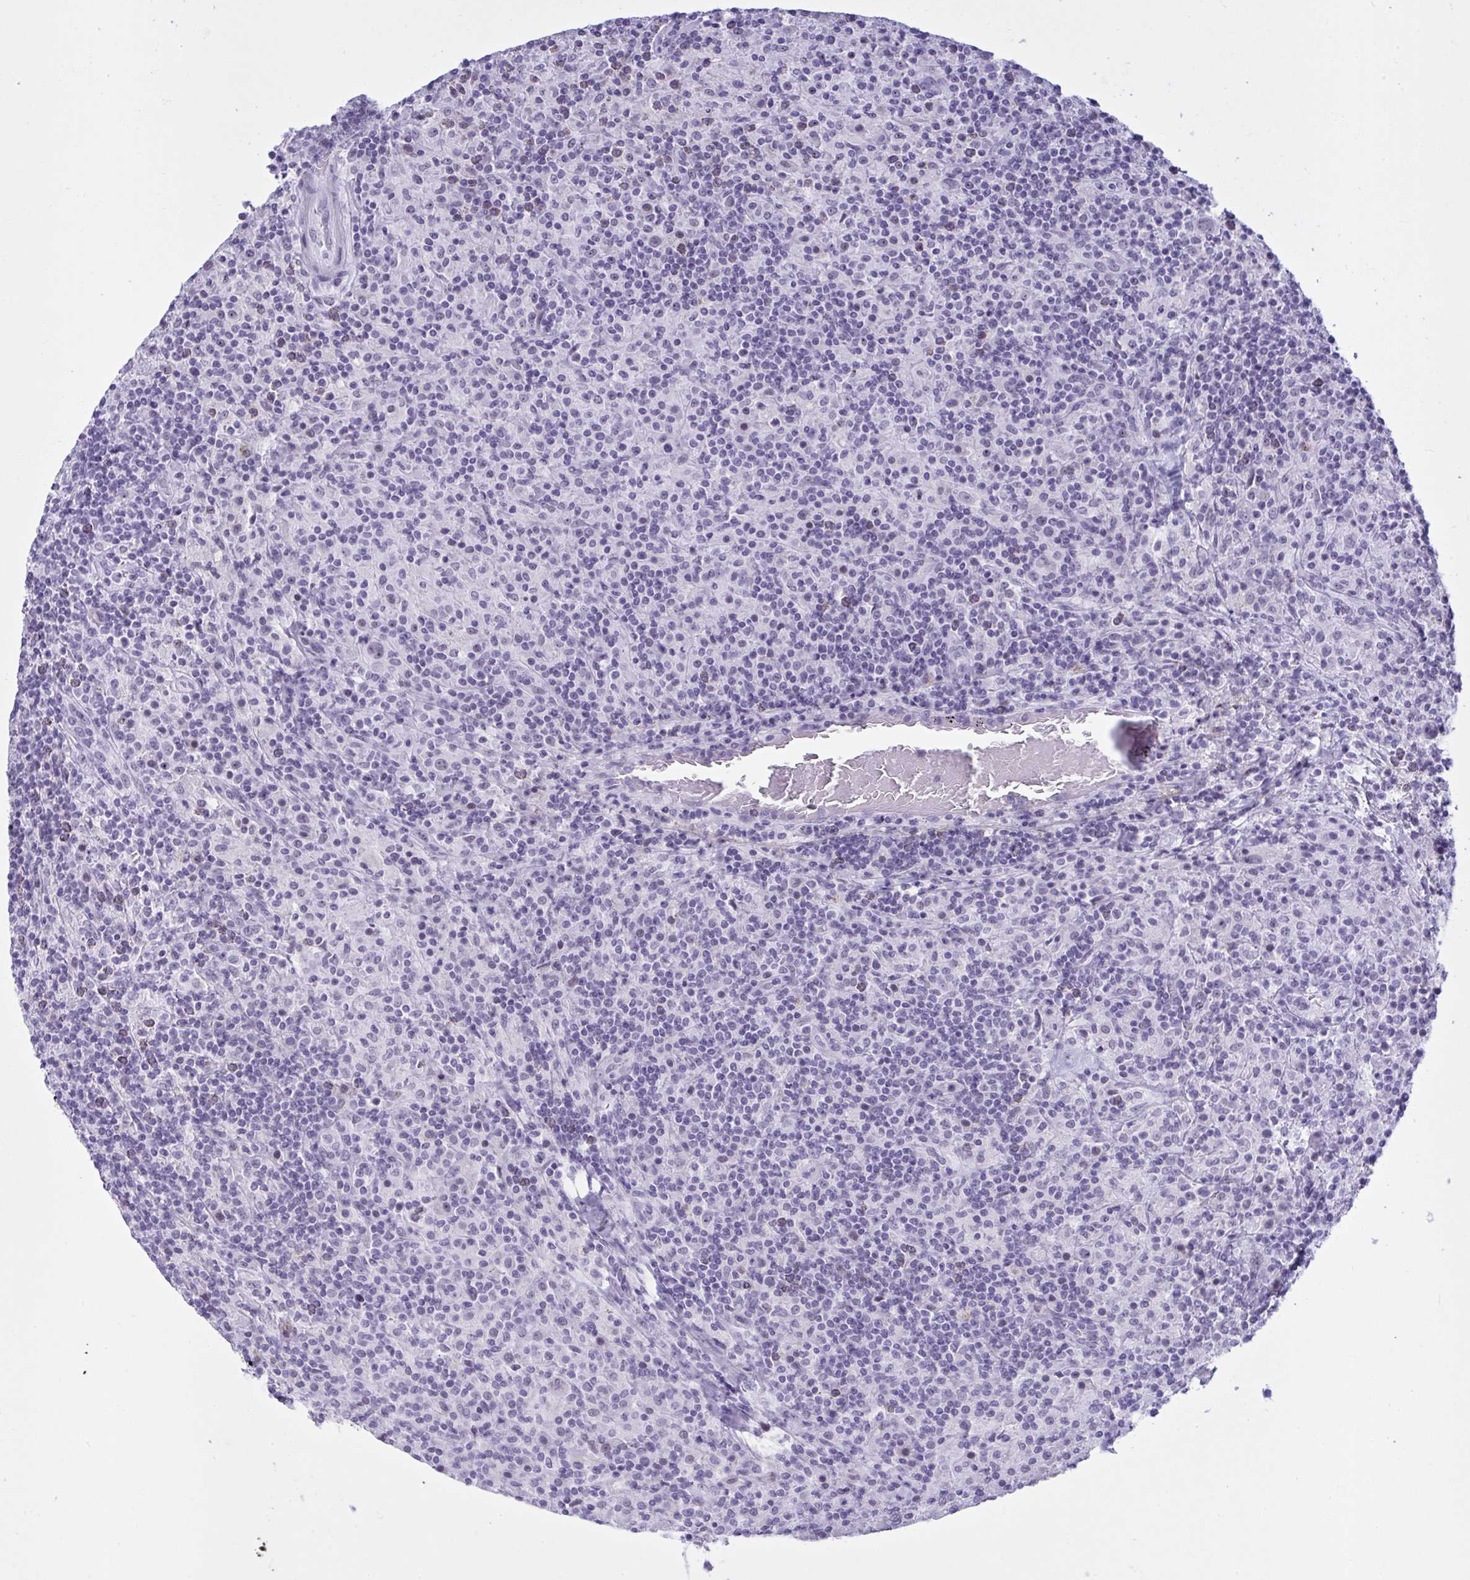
{"staining": {"intensity": "negative", "quantity": "none", "location": "none"}, "tissue": "lymphoma", "cell_type": "Tumor cells", "image_type": "cancer", "snomed": [{"axis": "morphology", "description": "Hodgkin's disease, NOS"}, {"axis": "topography", "description": "Lymph node"}], "caption": "The IHC image has no significant staining in tumor cells of lymphoma tissue.", "gene": "ELN", "patient": {"sex": "male", "age": 70}}